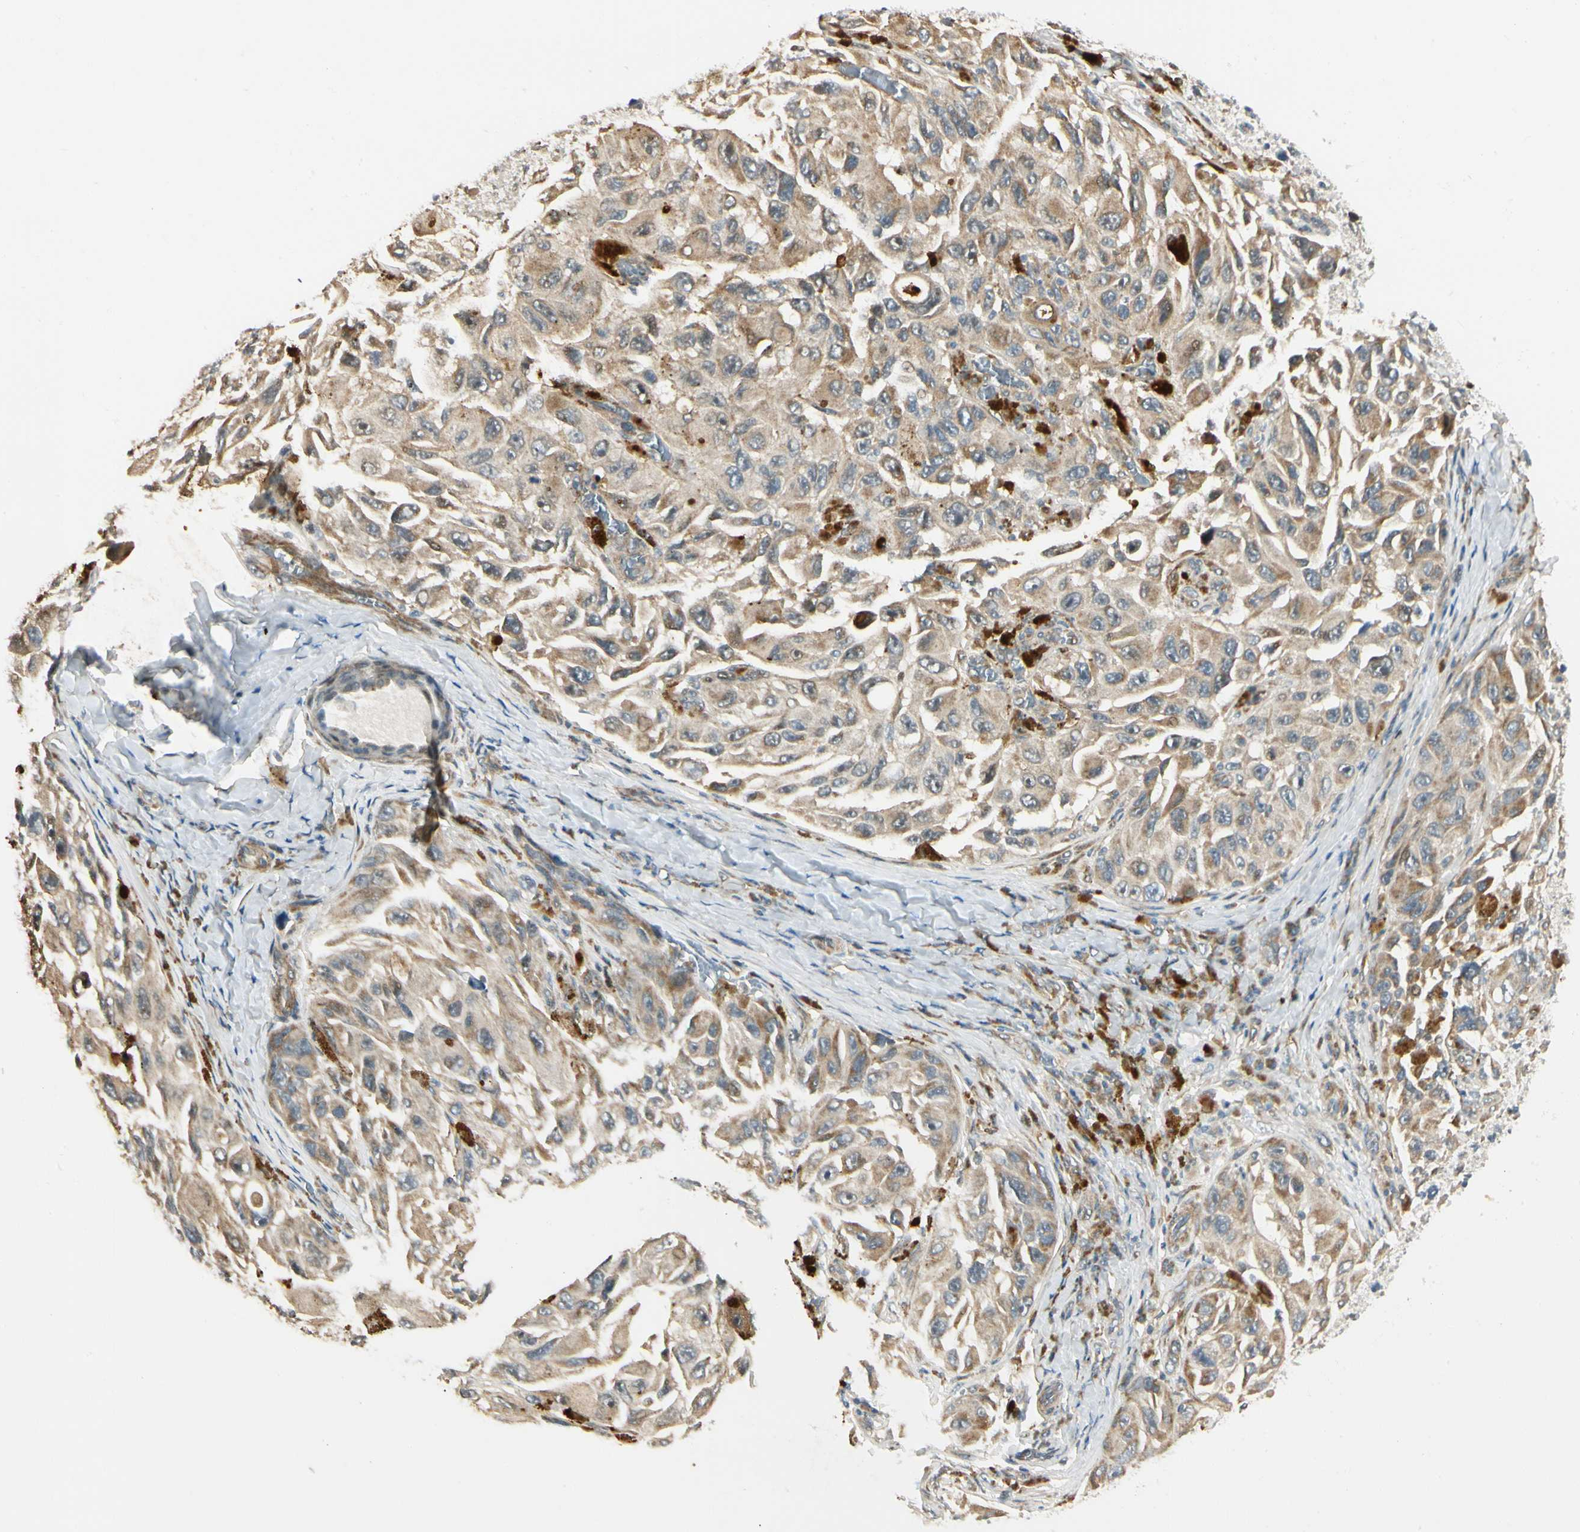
{"staining": {"intensity": "moderate", "quantity": ">75%", "location": "cytoplasmic/membranous"}, "tissue": "melanoma", "cell_type": "Tumor cells", "image_type": "cancer", "snomed": [{"axis": "morphology", "description": "Malignant melanoma, NOS"}, {"axis": "topography", "description": "Skin"}], "caption": "Protein staining of melanoma tissue exhibits moderate cytoplasmic/membranous staining in approximately >75% of tumor cells.", "gene": "P4HA3", "patient": {"sex": "female", "age": 73}}